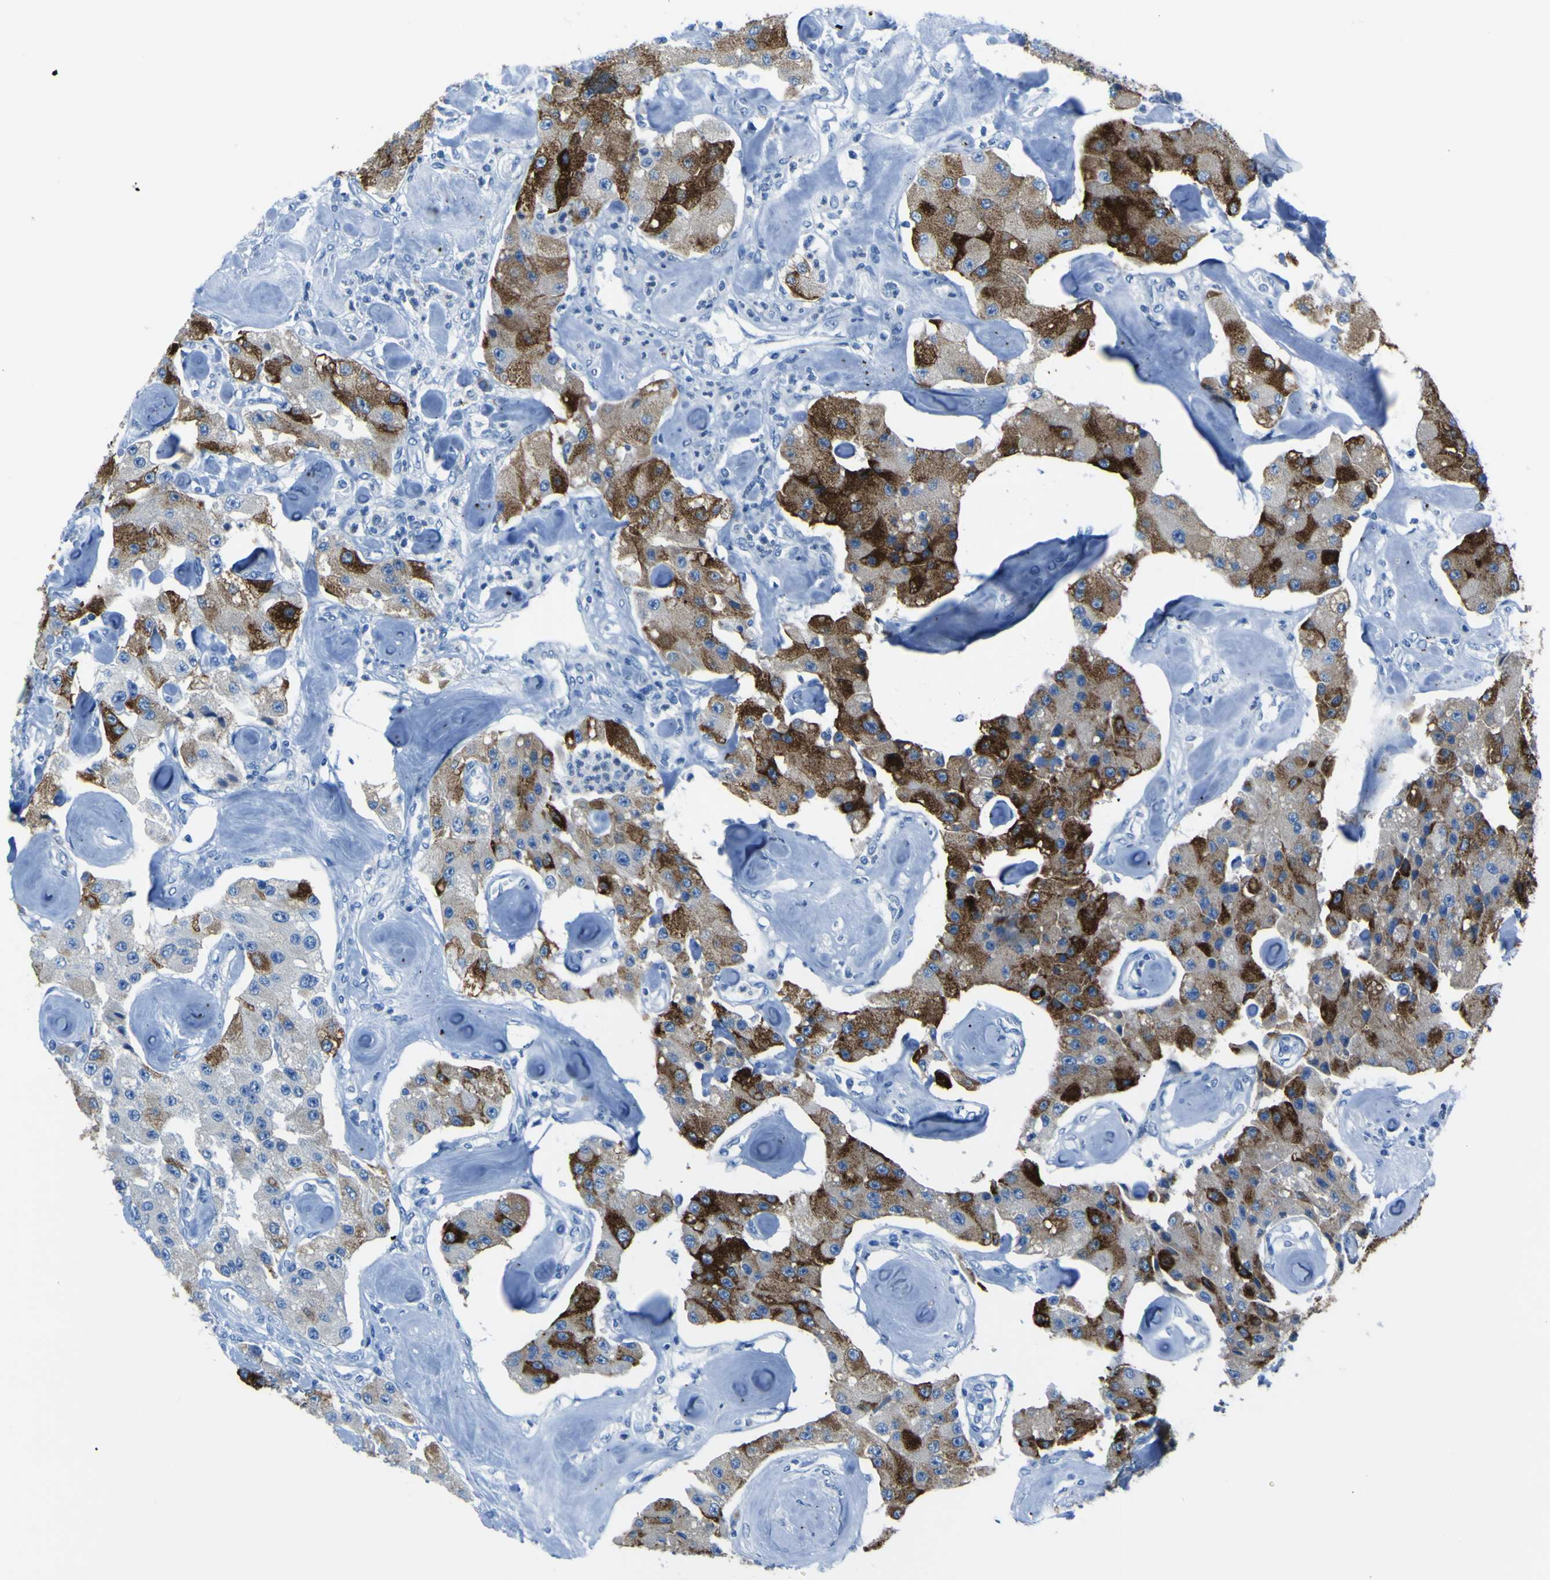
{"staining": {"intensity": "strong", "quantity": "25%-75%", "location": "cytoplasmic/membranous"}, "tissue": "carcinoid", "cell_type": "Tumor cells", "image_type": "cancer", "snomed": [{"axis": "morphology", "description": "Carcinoid, malignant, NOS"}, {"axis": "topography", "description": "Pancreas"}], "caption": "Malignant carcinoid stained for a protein reveals strong cytoplasmic/membranous positivity in tumor cells. (DAB (3,3'-diaminobenzidine) IHC with brightfield microscopy, high magnification).", "gene": "ACSL1", "patient": {"sex": "male", "age": 41}}